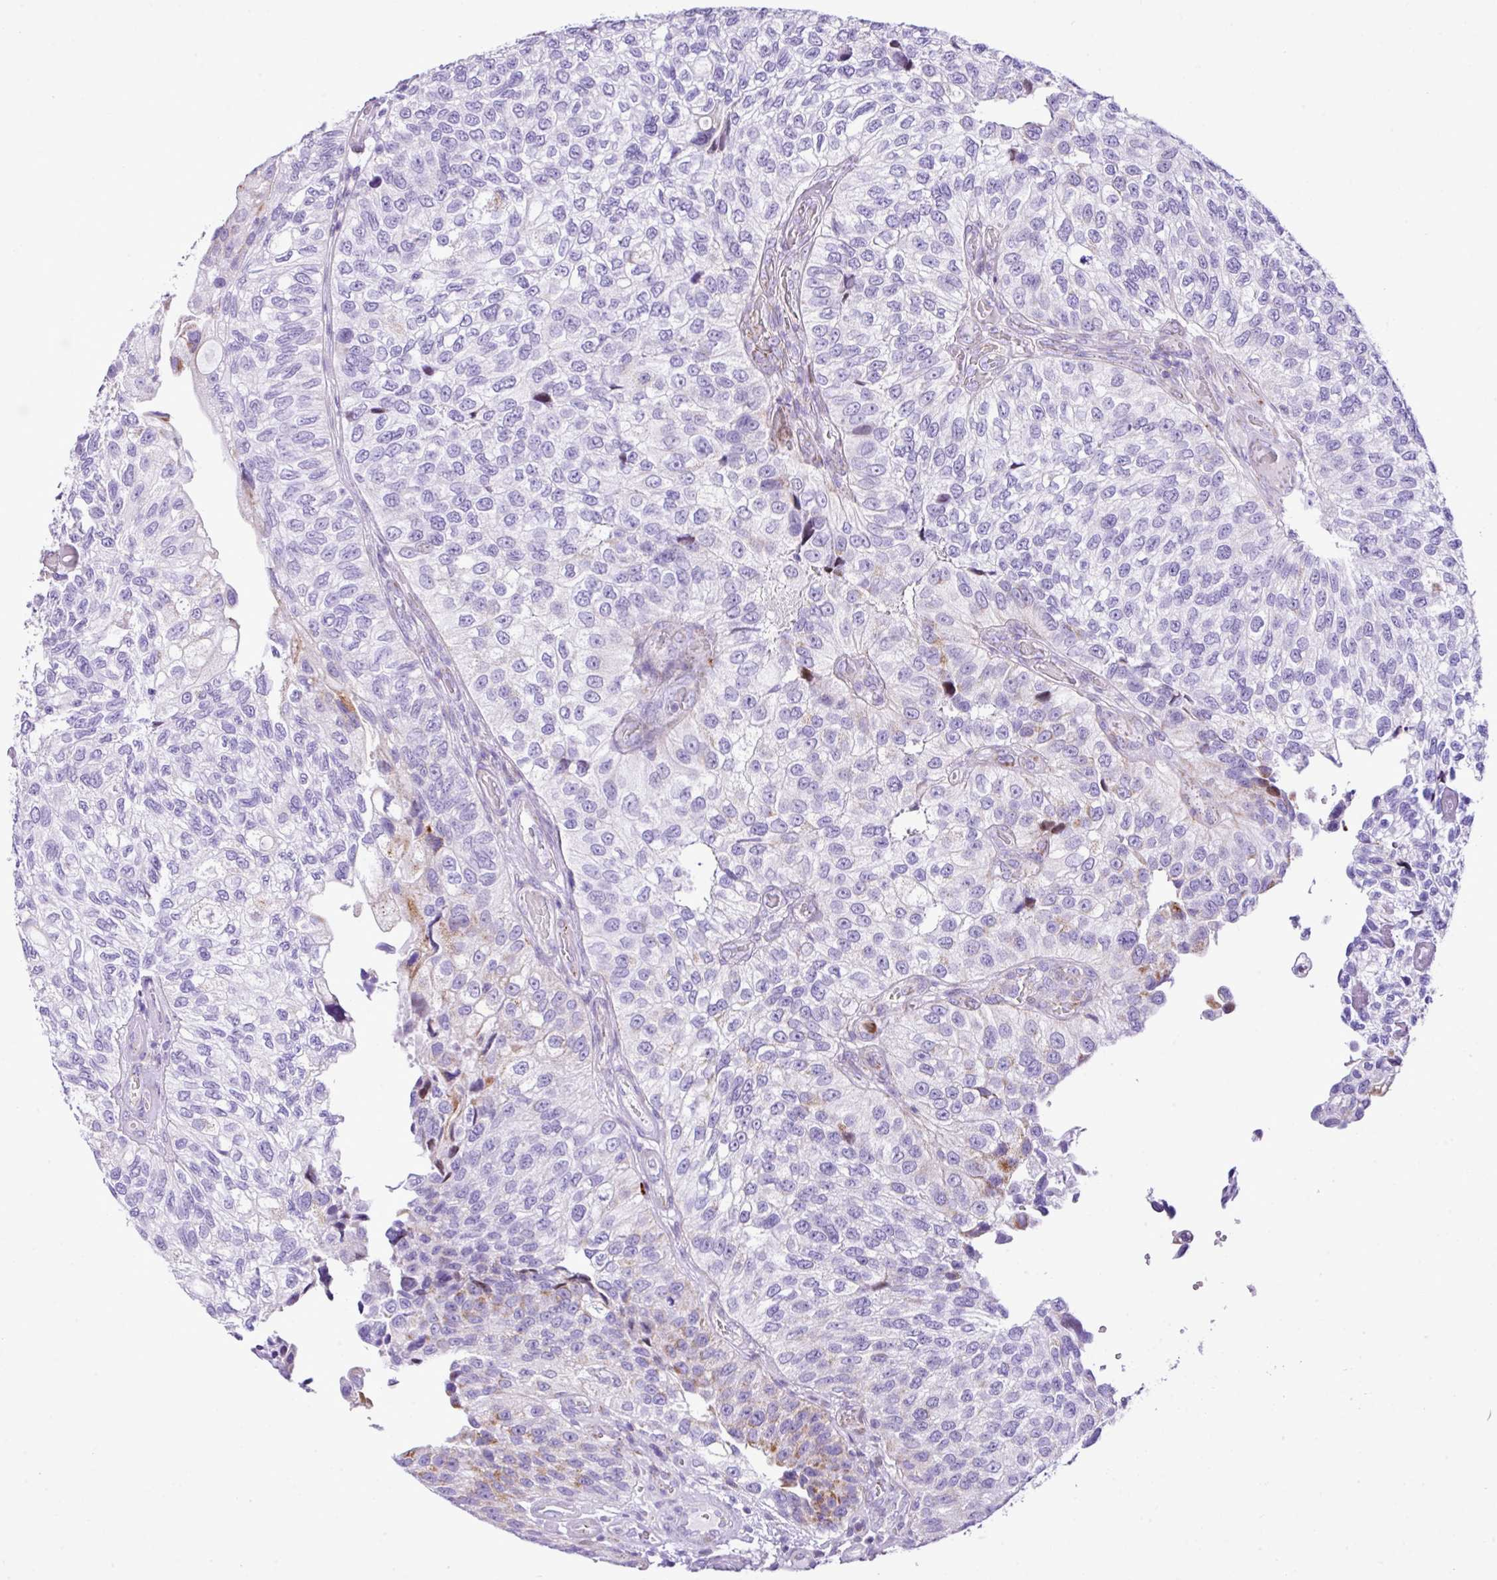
{"staining": {"intensity": "negative", "quantity": "none", "location": "none"}, "tissue": "urothelial cancer", "cell_type": "Tumor cells", "image_type": "cancer", "snomed": [{"axis": "morphology", "description": "Urothelial carcinoma, NOS"}, {"axis": "topography", "description": "Urinary bladder"}], "caption": "DAB immunohistochemical staining of human transitional cell carcinoma demonstrates no significant positivity in tumor cells. The staining was performed using DAB (3,3'-diaminobenzidine) to visualize the protein expression in brown, while the nuclei were stained in blue with hematoxylin (Magnification: 20x).", "gene": "RCAN2", "patient": {"sex": "male", "age": 87}}